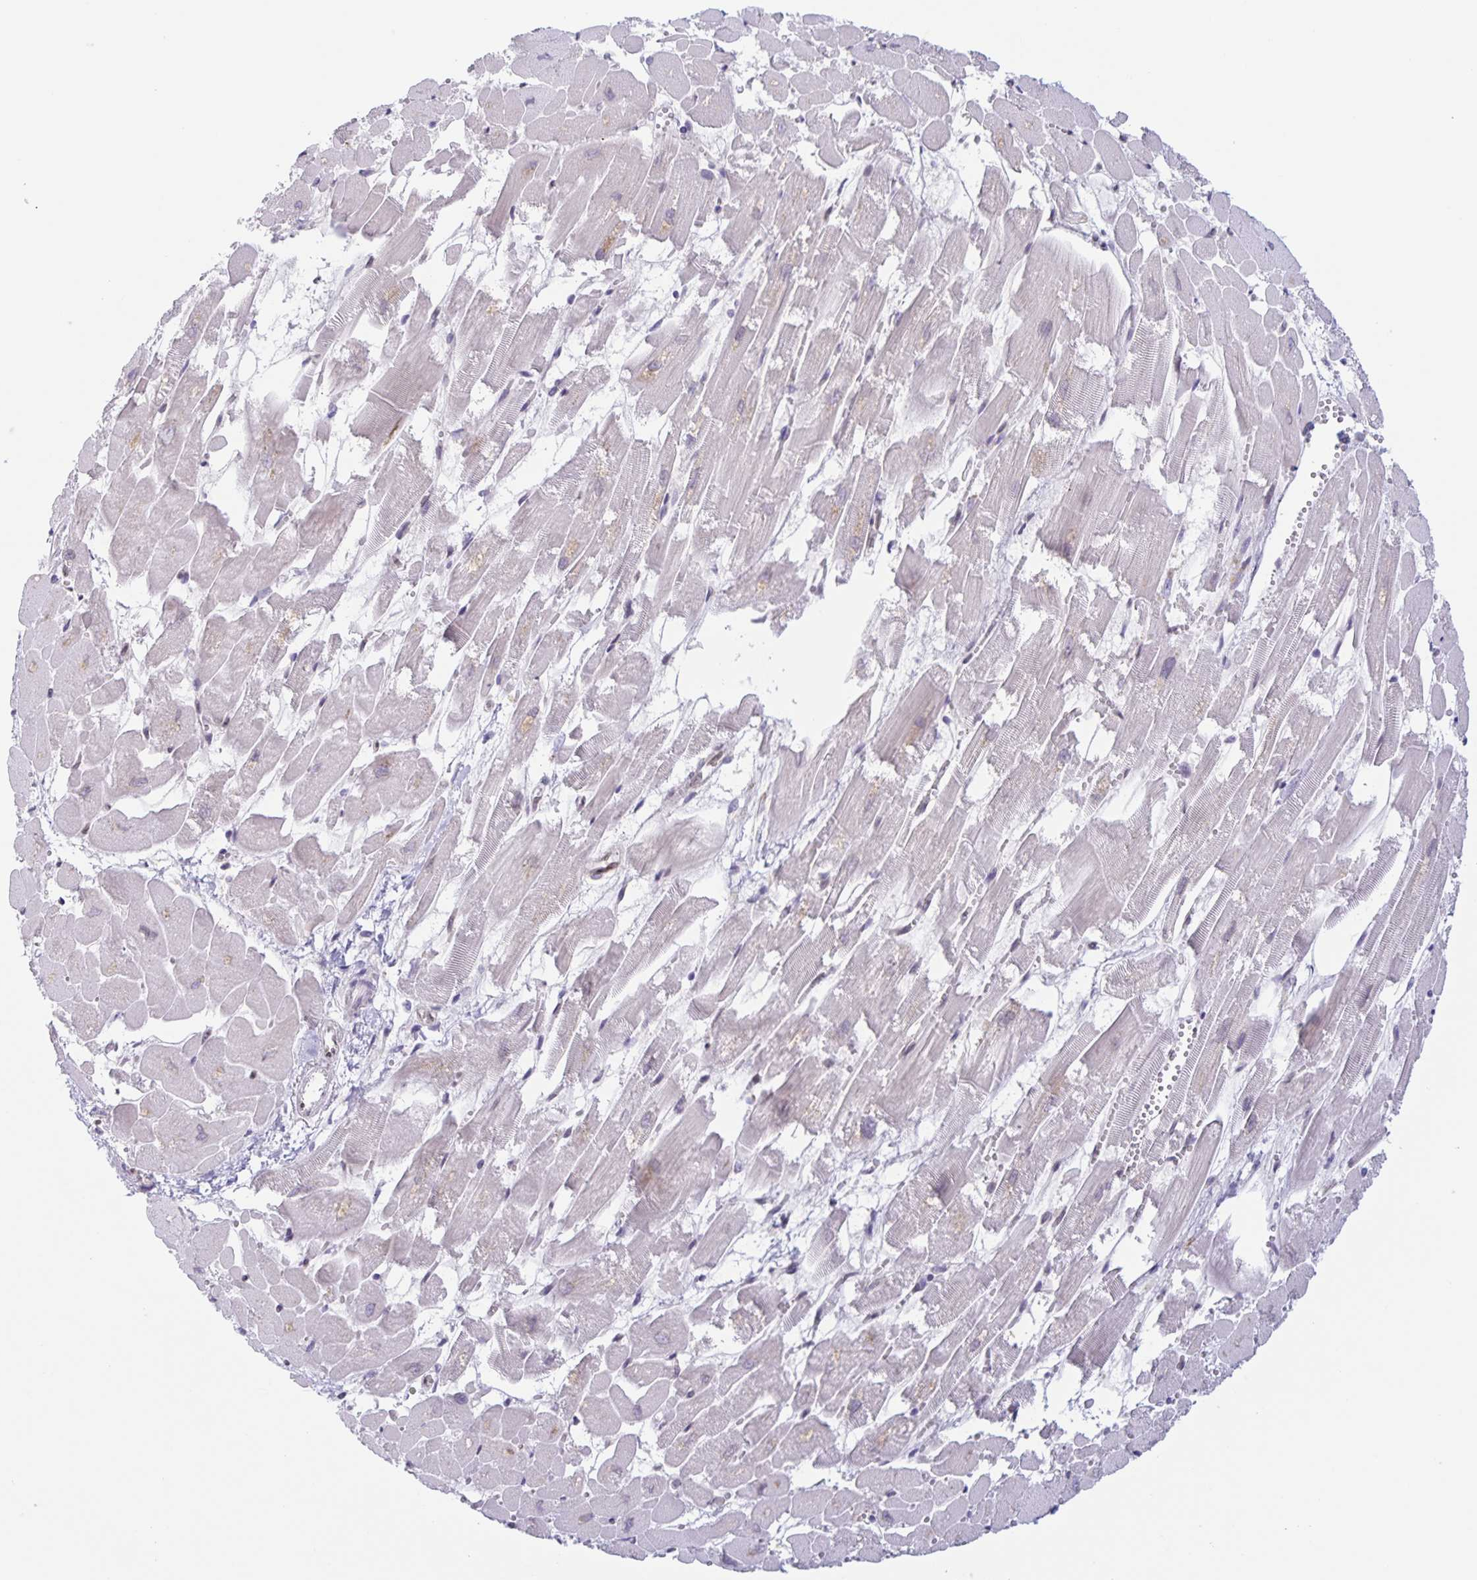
{"staining": {"intensity": "strong", "quantity": "25%-75%", "location": "cytoplasmic/membranous,nuclear"}, "tissue": "heart muscle", "cell_type": "Cardiomyocytes", "image_type": "normal", "snomed": [{"axis": "morphology", "description": "Normal tissue, NOS"}, {"axis": "topography", "description": "Heart"}], "caption": "Protein analysis of unremarkable heart muscle shows strong cytoplasmic/membranous,nuclear expression in approximately 25%-75% of cardiomyocytes.", "gene": "SYNE2", "patient": {"sex": "female", "age": 52}}